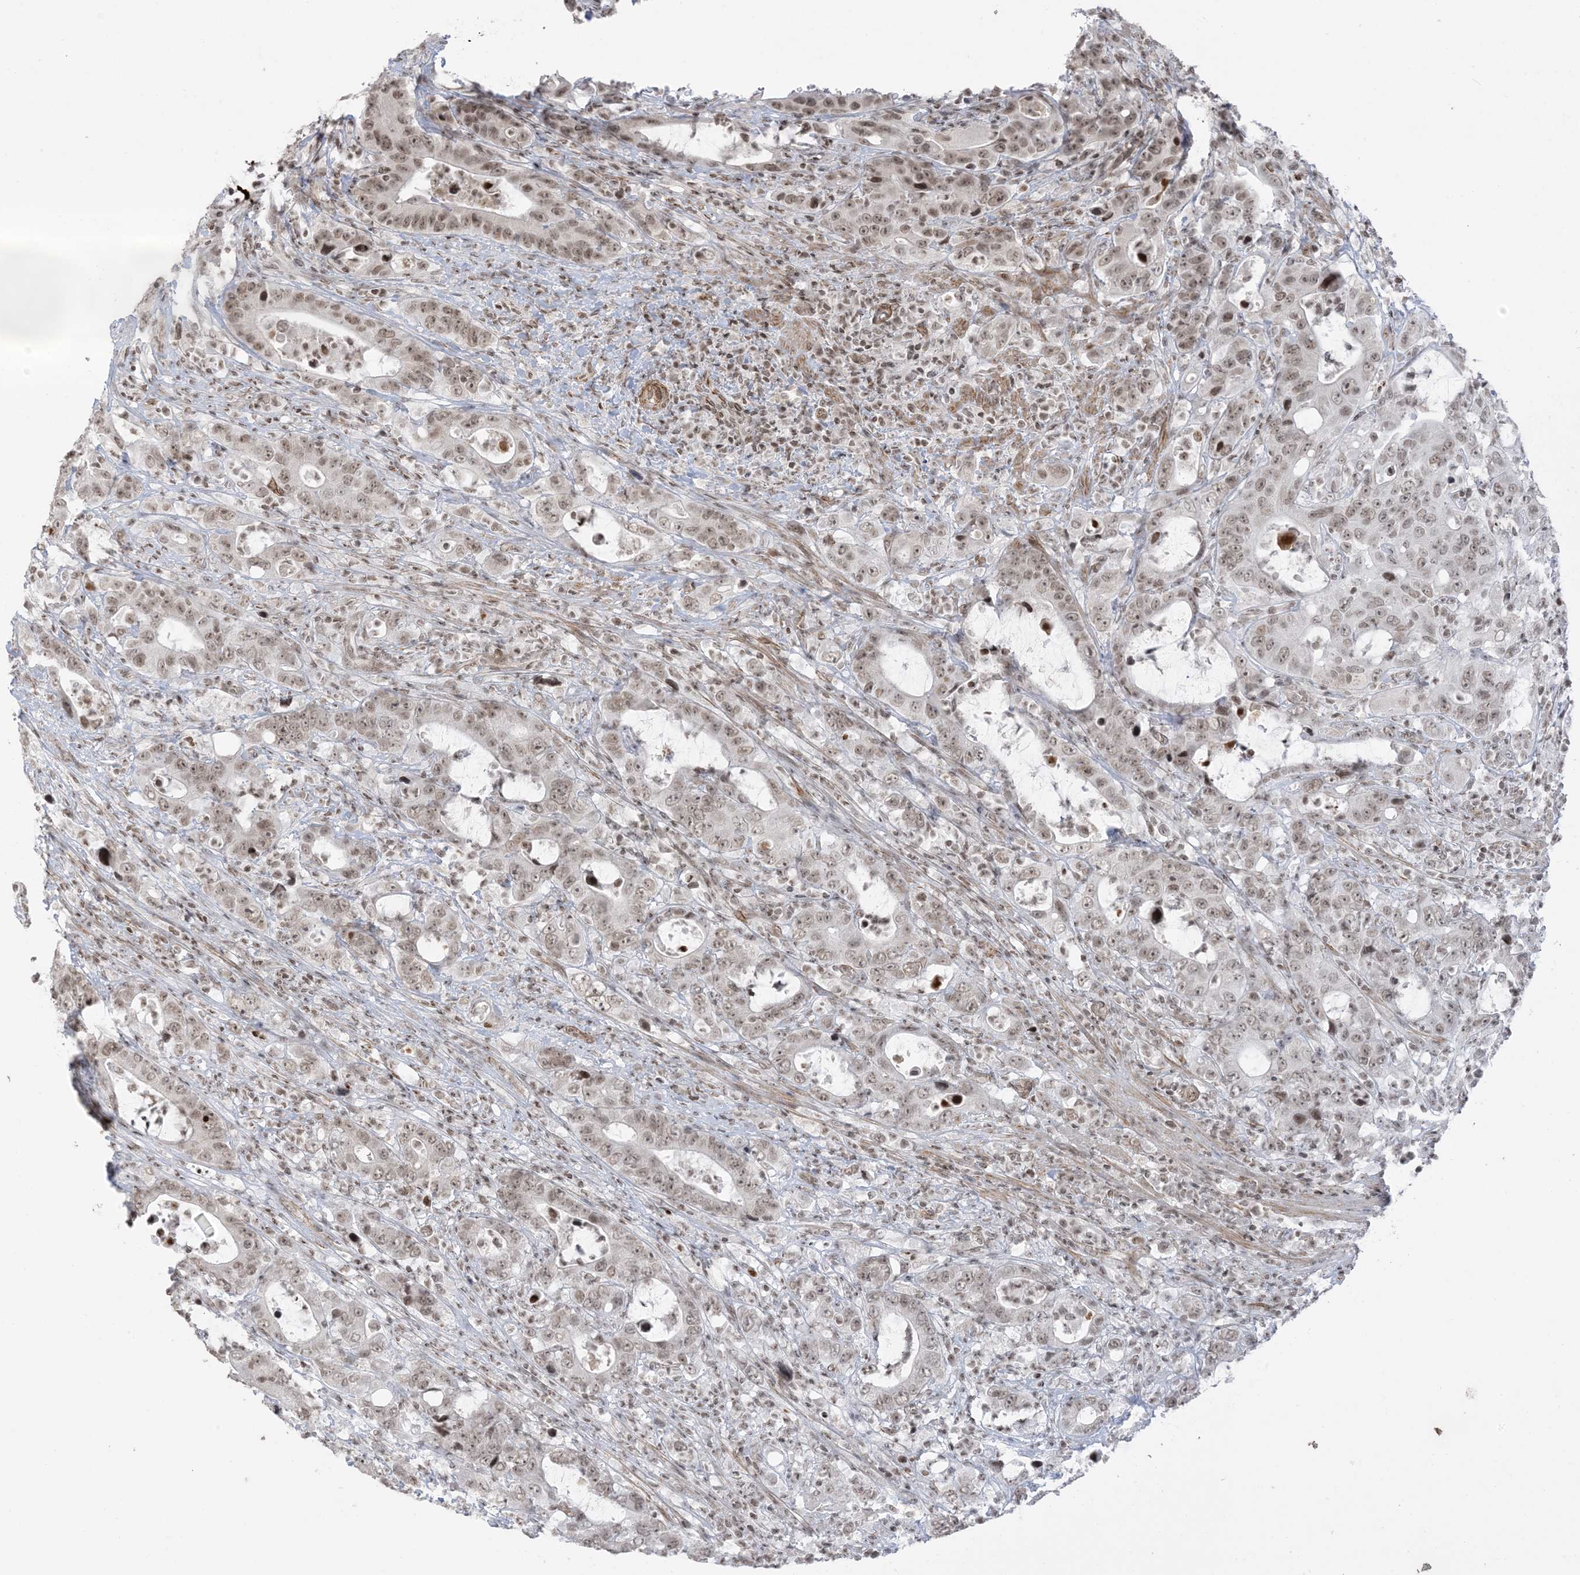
{"staining": {"intensity": "weak", "quantity": ">75%", "location": "nuclear"}, "tissue": "colorectal cancer", "cell_type": "Tumor cells", "image_type": "cancer", "snomed": [{"axis": "morphology", "description": "Adenocarcinoma, NOS"}, {"axis": "topography", "description": "Colon"}], "caption": "Immunohistochemical staining of human colorectal cancer displays low levels of weak nuclear protein staining in approximately >75% of tumor cells.", "gene": "METAP1D", "patient": {"sex": "female", "age": 75}}